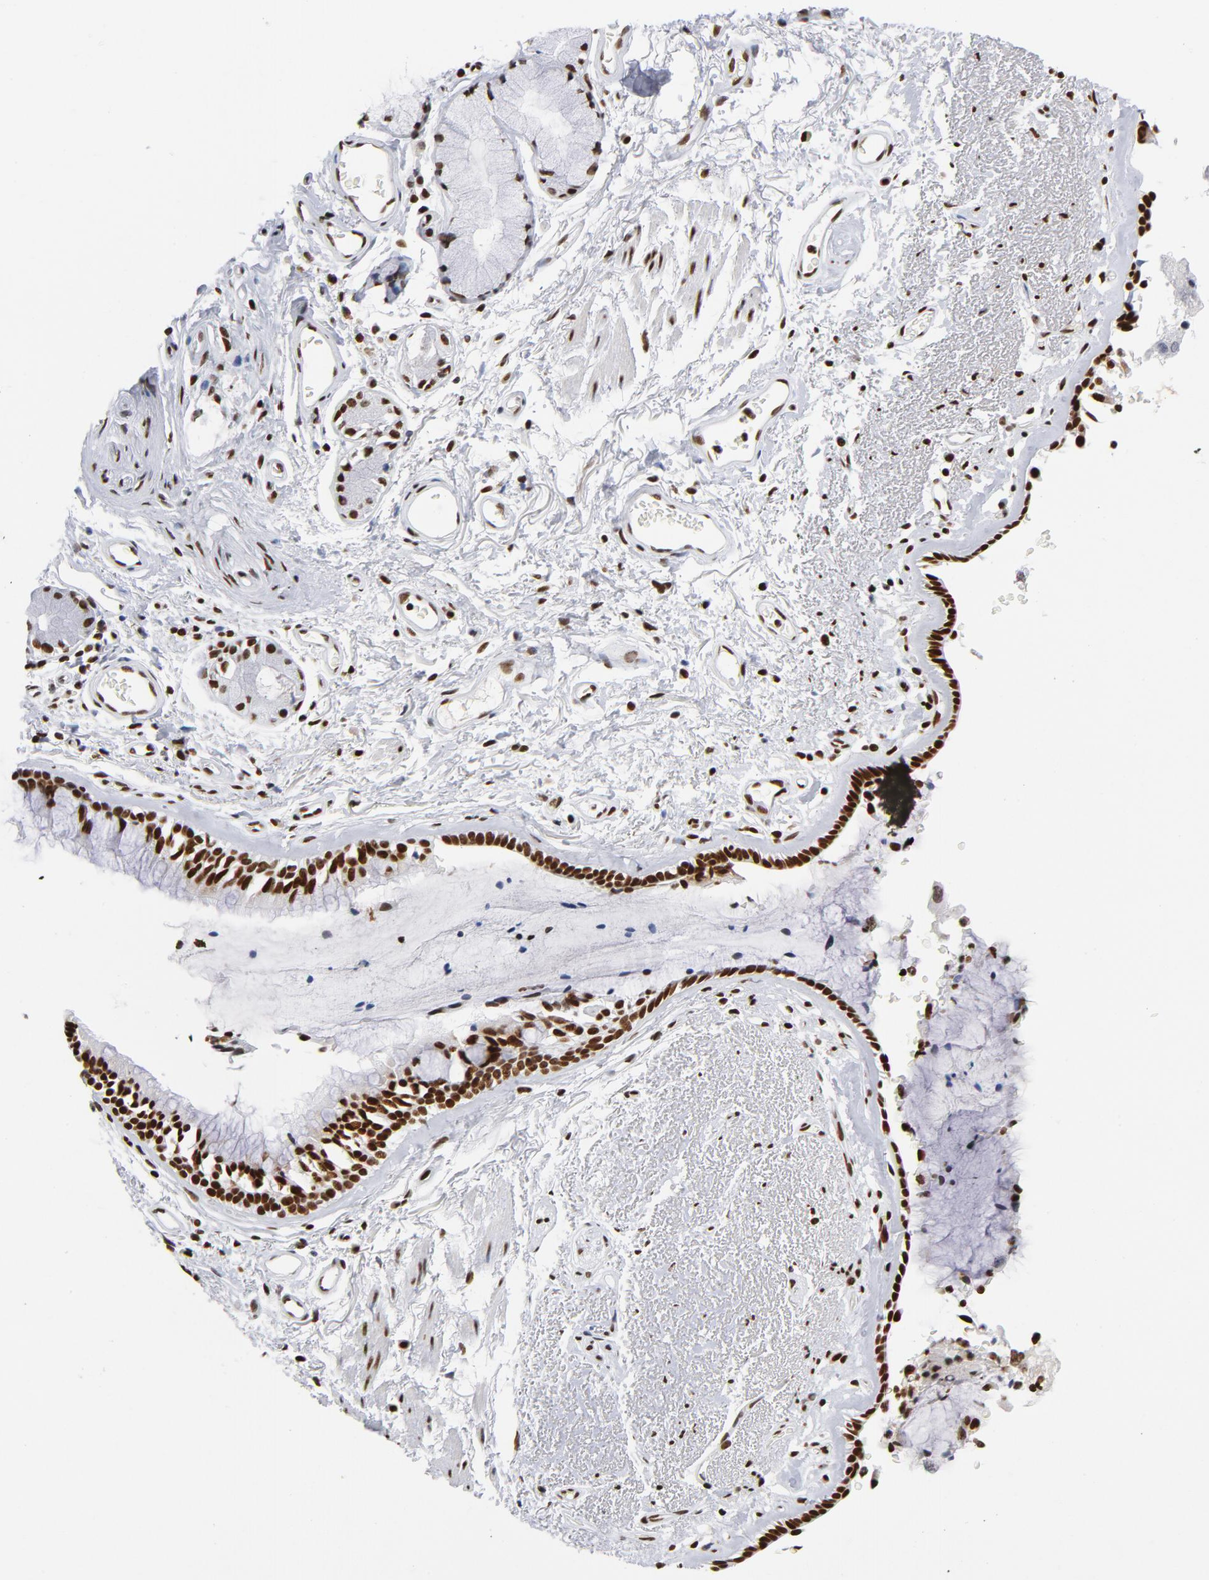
{"staining": {"intensity": "strong", "quantity": ">75%", "location": "nuclear"}, "tissue": "bronchus", "cell_type": "Respiratory epithelial cells", "image_type": "normal", "snomed": [{"axis": "morphology", "description": "Normal tissue, NOS"}, {"axis": "morphology", "description": "Adenocarcinoma, NOS"}, {"axis": "topography", "description": "Bronchus"}, {"axis": "topography", "description": "Lung"}], "caption": "Bronchus stained for a protein shows strong nuclear positivity in respiratory epithelial cells. The protein is stained brown, and the nuclei are stained in blue (DAB IHC with brightfield microscopy, high magnification).", "gene": "TOP2B", "patient": {"sex": "male", "age": 71}}